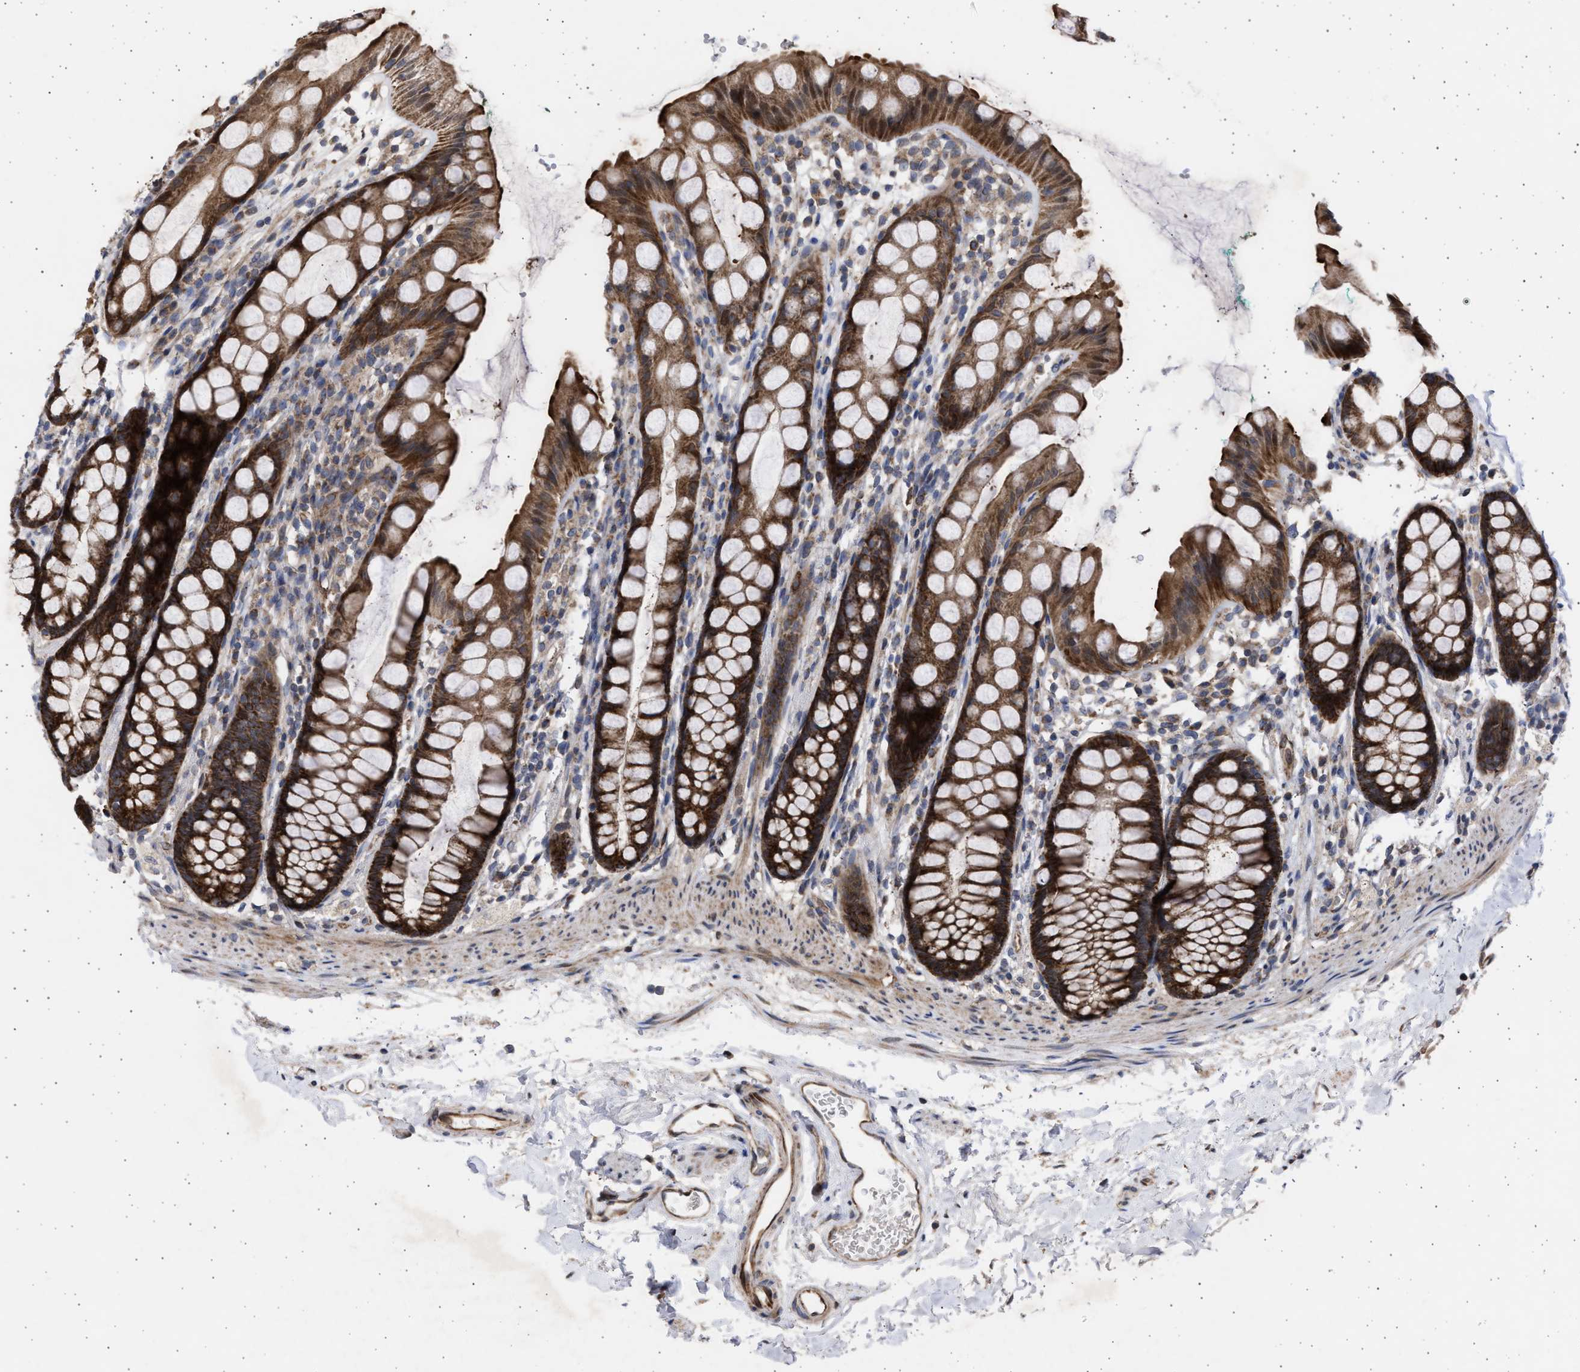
{"staining": {"intensity": "strong", "quantity": ">75%", "location": "cytoplasmic/membranous"}, "tissue": "rectum", "cell_type": "Glandular cells", "image_type": "normal", "snomed": [{"axis": "morphology", "description": "Normal tissue, NOS"}, {"axis": "topography", "description": "Rectum"}], "caption": "DAB immunohistochemical staining of benign rectum reveals strong cytoplasmic/membranous protein expression in about >75% of glandular cells. The protein of interest is stained brown, and the nuclei are stained in blue (DAB IHC with brightfield microscopy, high magnification).", "gene": "TTC19", "patient": {"sex": "female", "age": 65}}